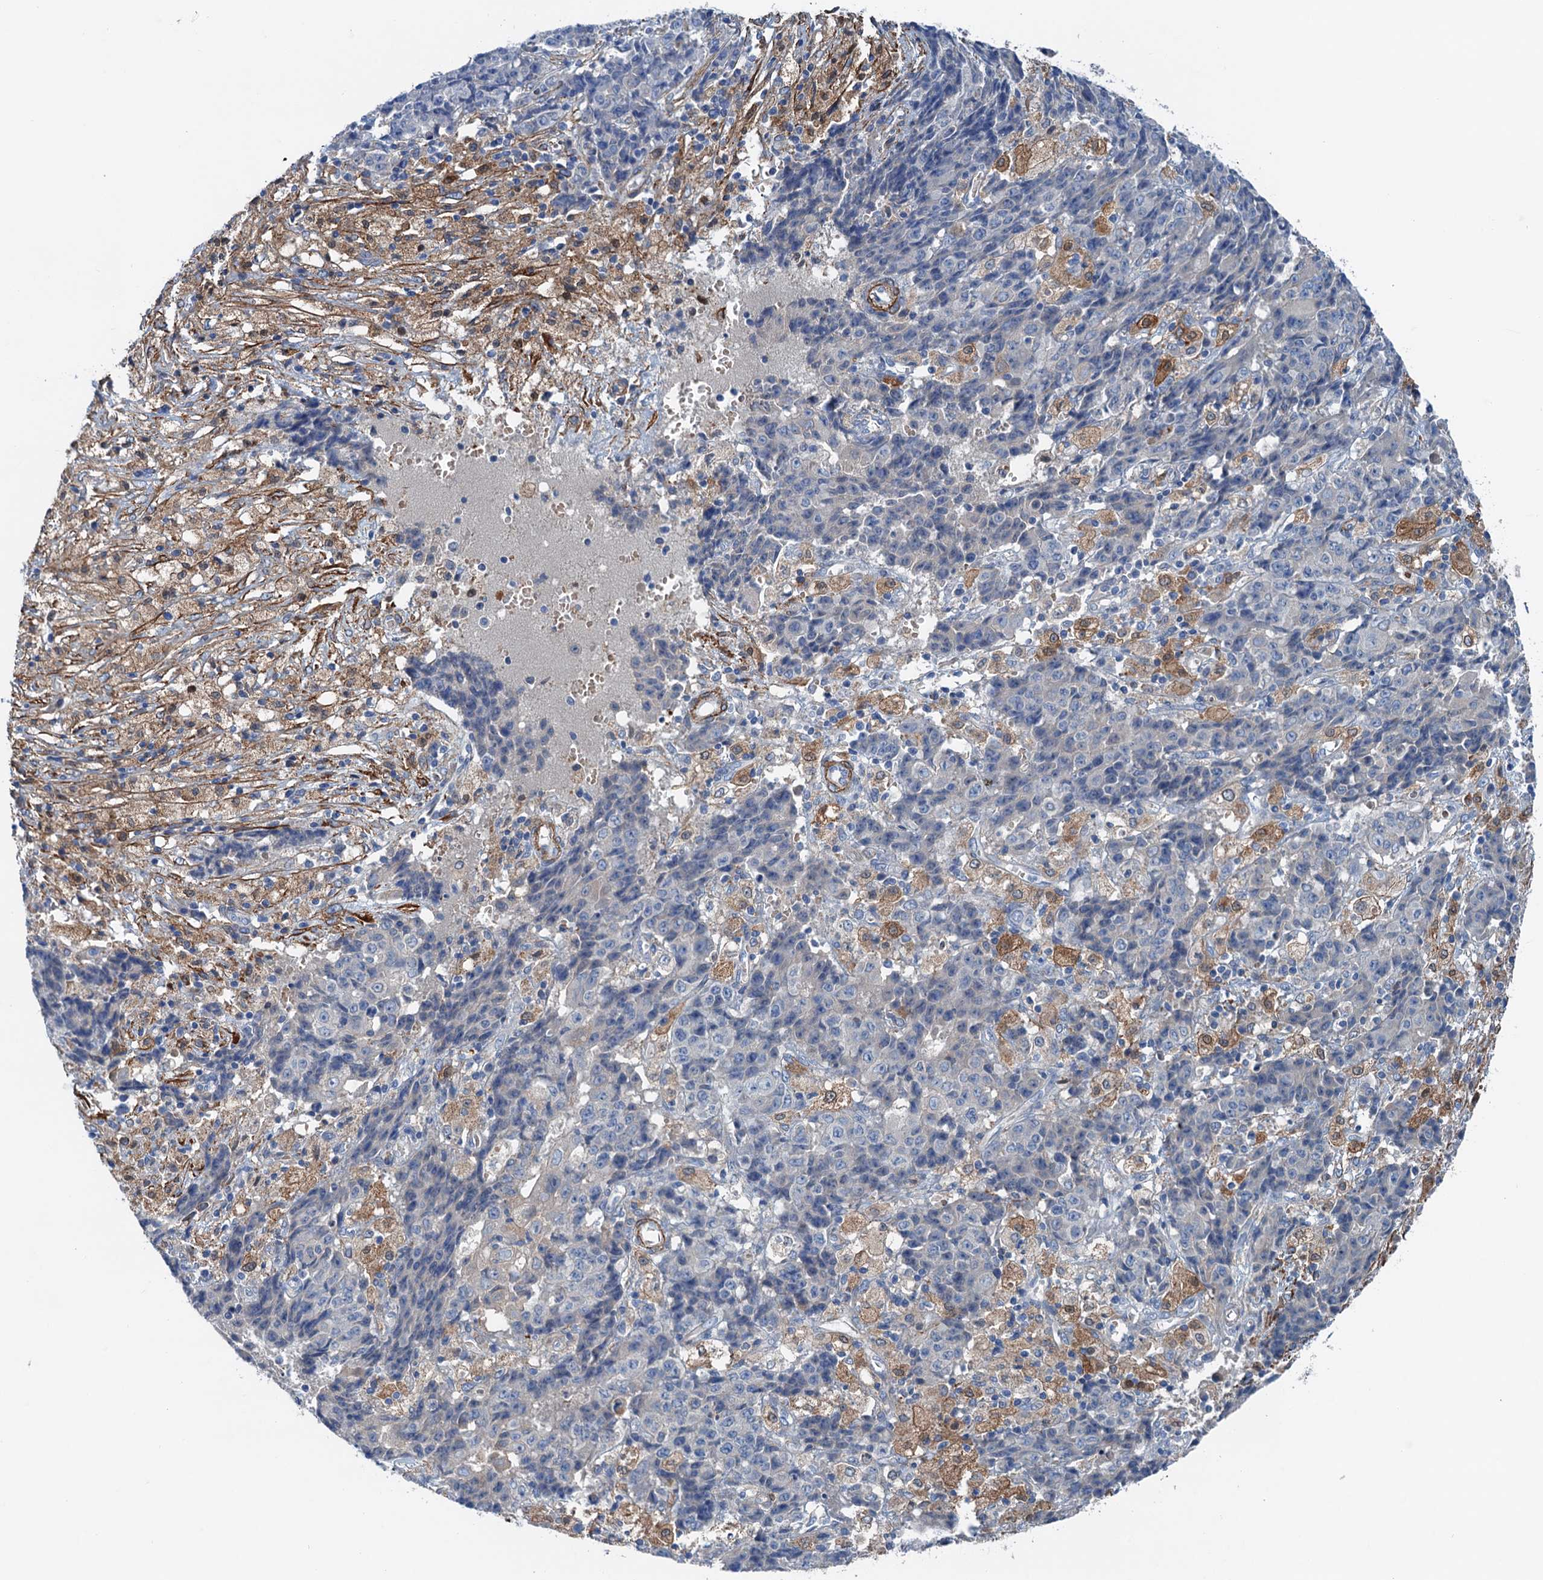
{"staining": {"intensity": "negative", "quantity": "none", "location": "none"}, "tissue": "ovarian cancer", "cell_type": "Tumor cells", "image_type": "cancer", "snomed": [{"axis": "morphology", "description": "Carcinoma, endometroid"}, {"axis": "topography", "description": "Ovary"}], "caption": "Immunohistochemical staining of ovarian cancer exhibits no significant positivity in tumor cells.", "gene": "CSTPP1", "patient": {"sex": "female", "age": 42}}